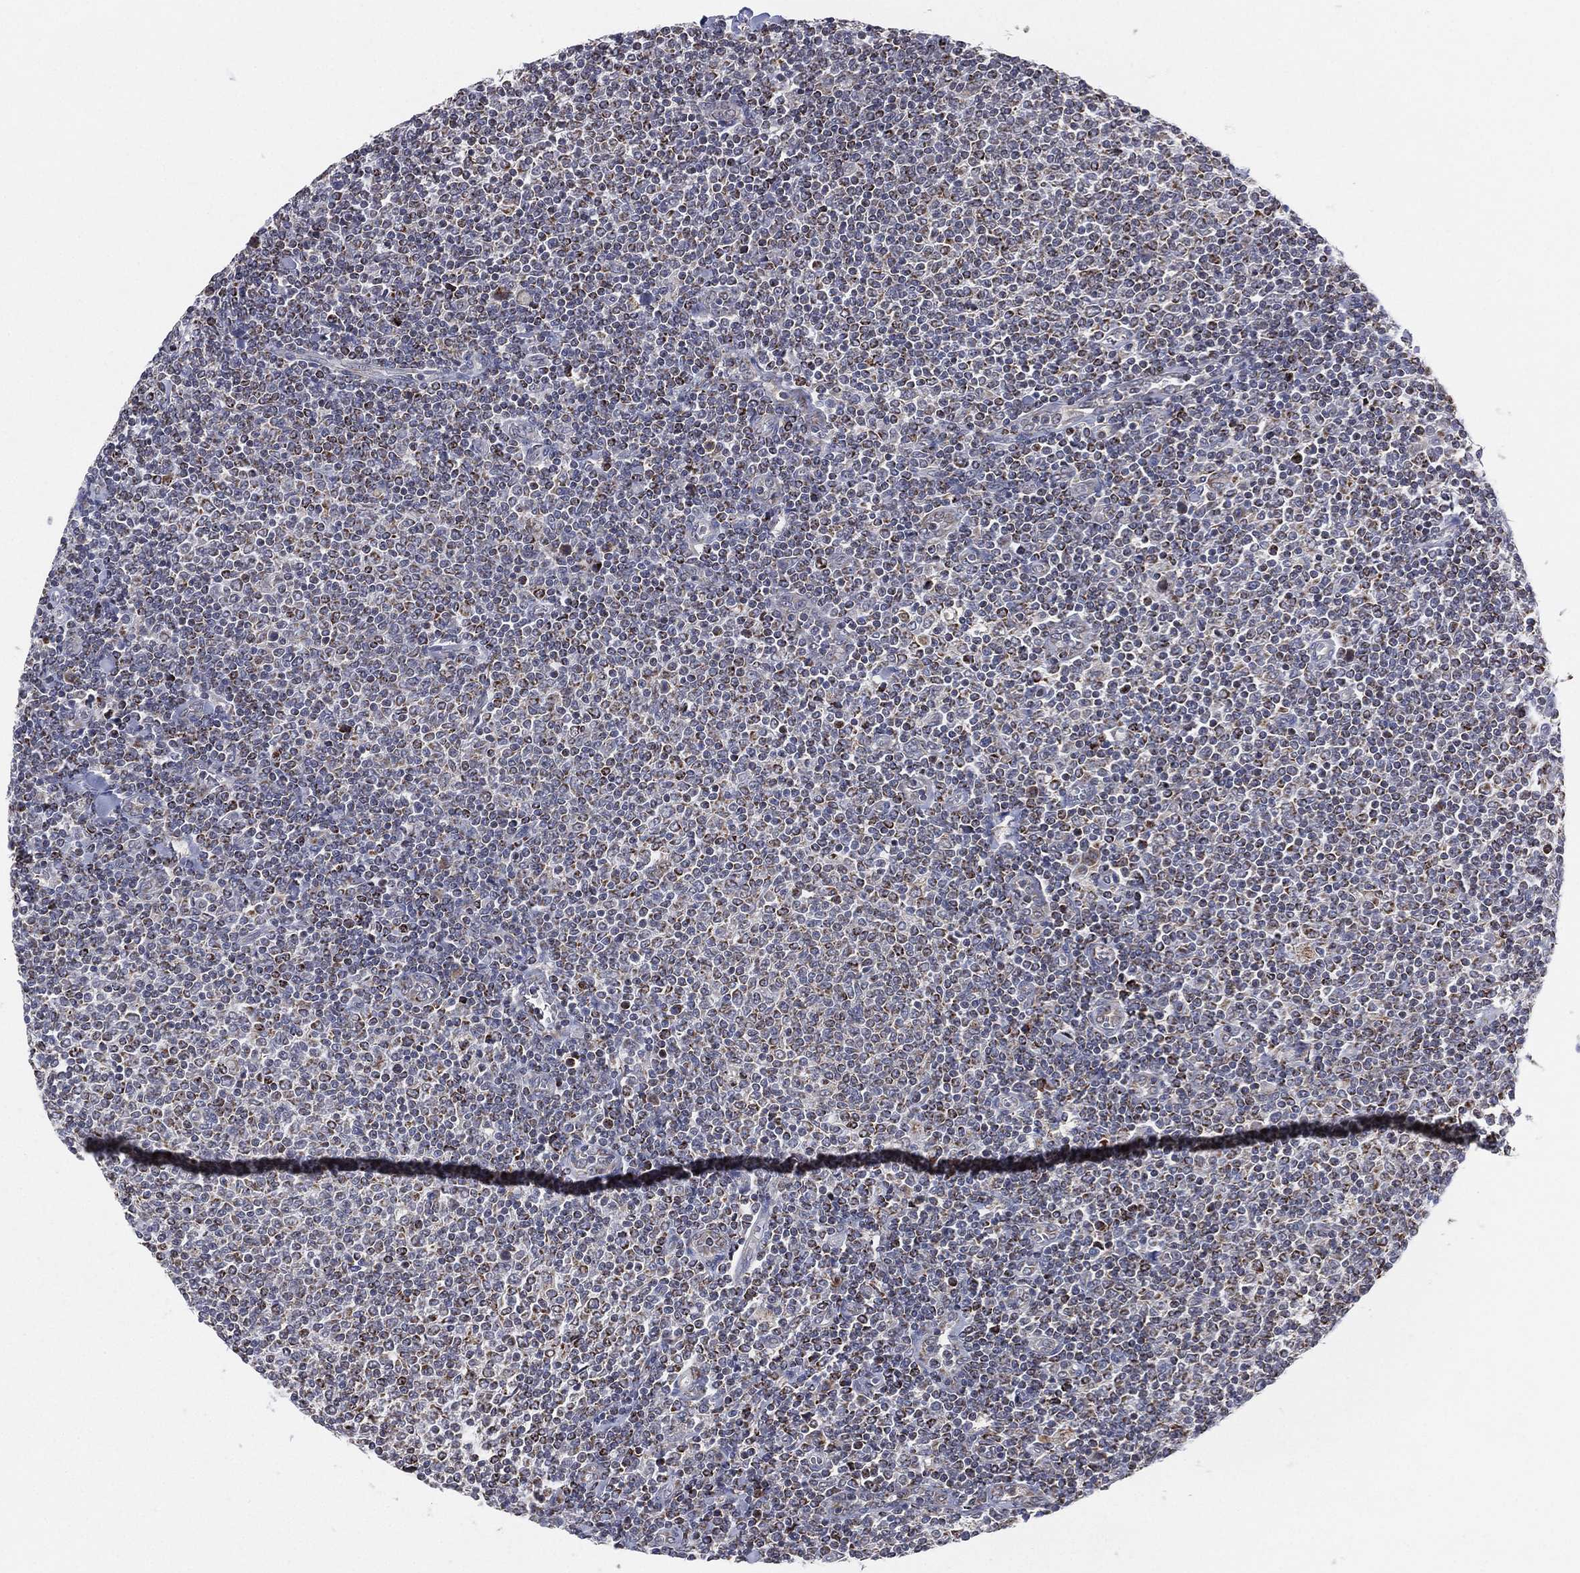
{"staining": {"intensity": "negative", "quantity": "none", "location": "none"}, "tissue": "lymphoma", "cell_type": "Tumor cells", "image_type": "cancer", "snomed": [{"axis": "morphology", "description": "Malignant lymphoma, non-Hodgkin's type, Low grade"}, {"axis": "topography", "description": "Lymph node"}], "caption": "Immunohistochemistry (IHC) photomicrograph of neoplastic tissue: human low-grade malignant lymphoma, non-Hodgkin's type stained with DAB demonstrates no significant protein positivity in tumor cells. (Immunohistochemistry, brightfield microscopy, high magnification).", "gene": "PSMG4", "patient": {"sex": "male", "age": 52}}